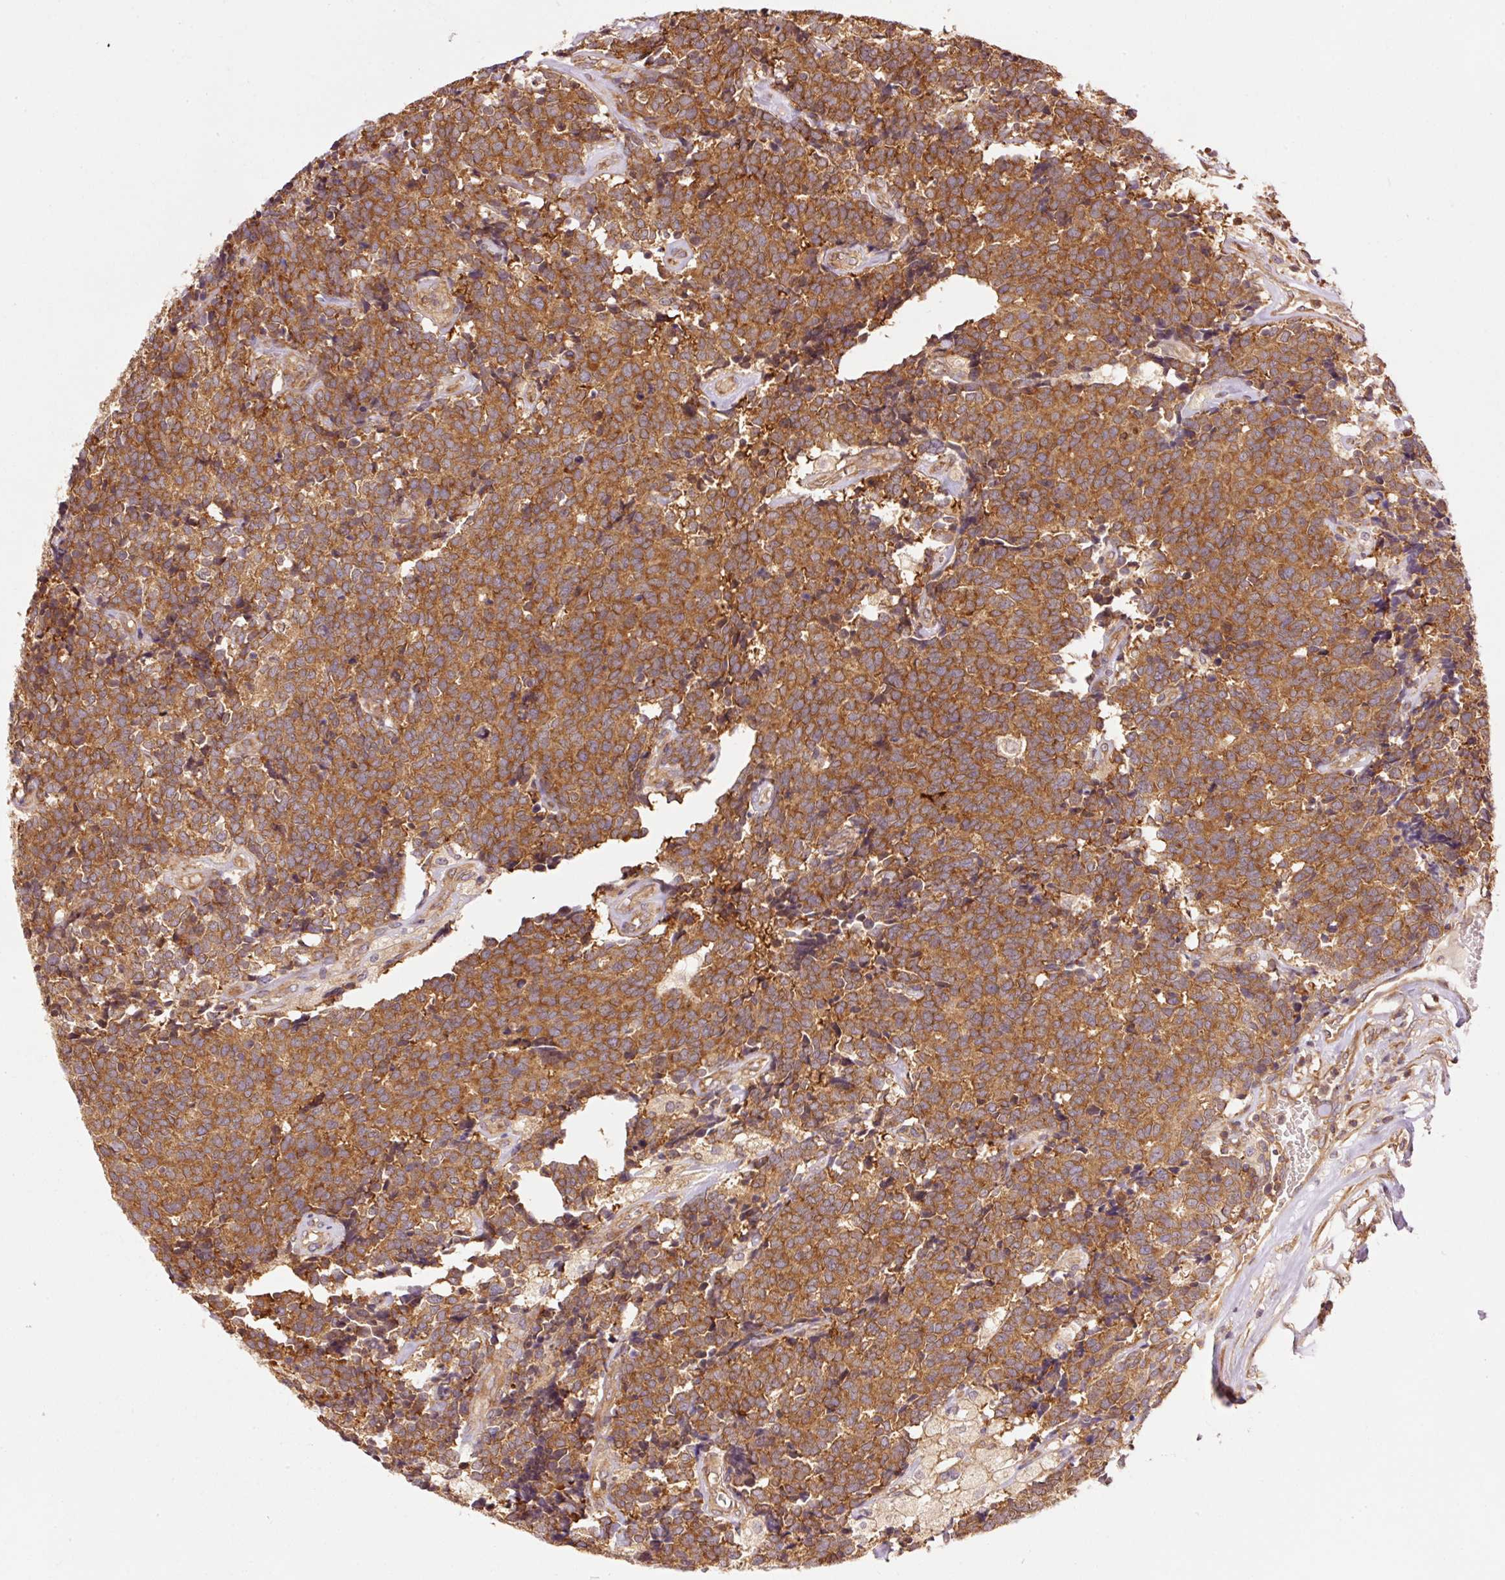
{"staining": {"intensity": "strong", "quantity": ">75%", "location": "cytoplasmic/membranous"}, "tissue": "carcinoid", "cell_type": "Tumor cells", "image_type": "cancer", "snomed": [{"axis": "morphology", "description": "Carcinoid, malignant, NOS"}, {"axis": "topography", "description": "Skin"}], "caption": "Tumor cells demonstrate high levels of strong cytoplasmic/membranous expression in approximately >75% of cells in human malignant carcinoid. The protein is stained brown, and the nuclei are stained in blue (DAB IHC with brightfield microscopy, high magnification).", "gene": "PDAP1", "patient": {"sex": "female", "age": 79}}